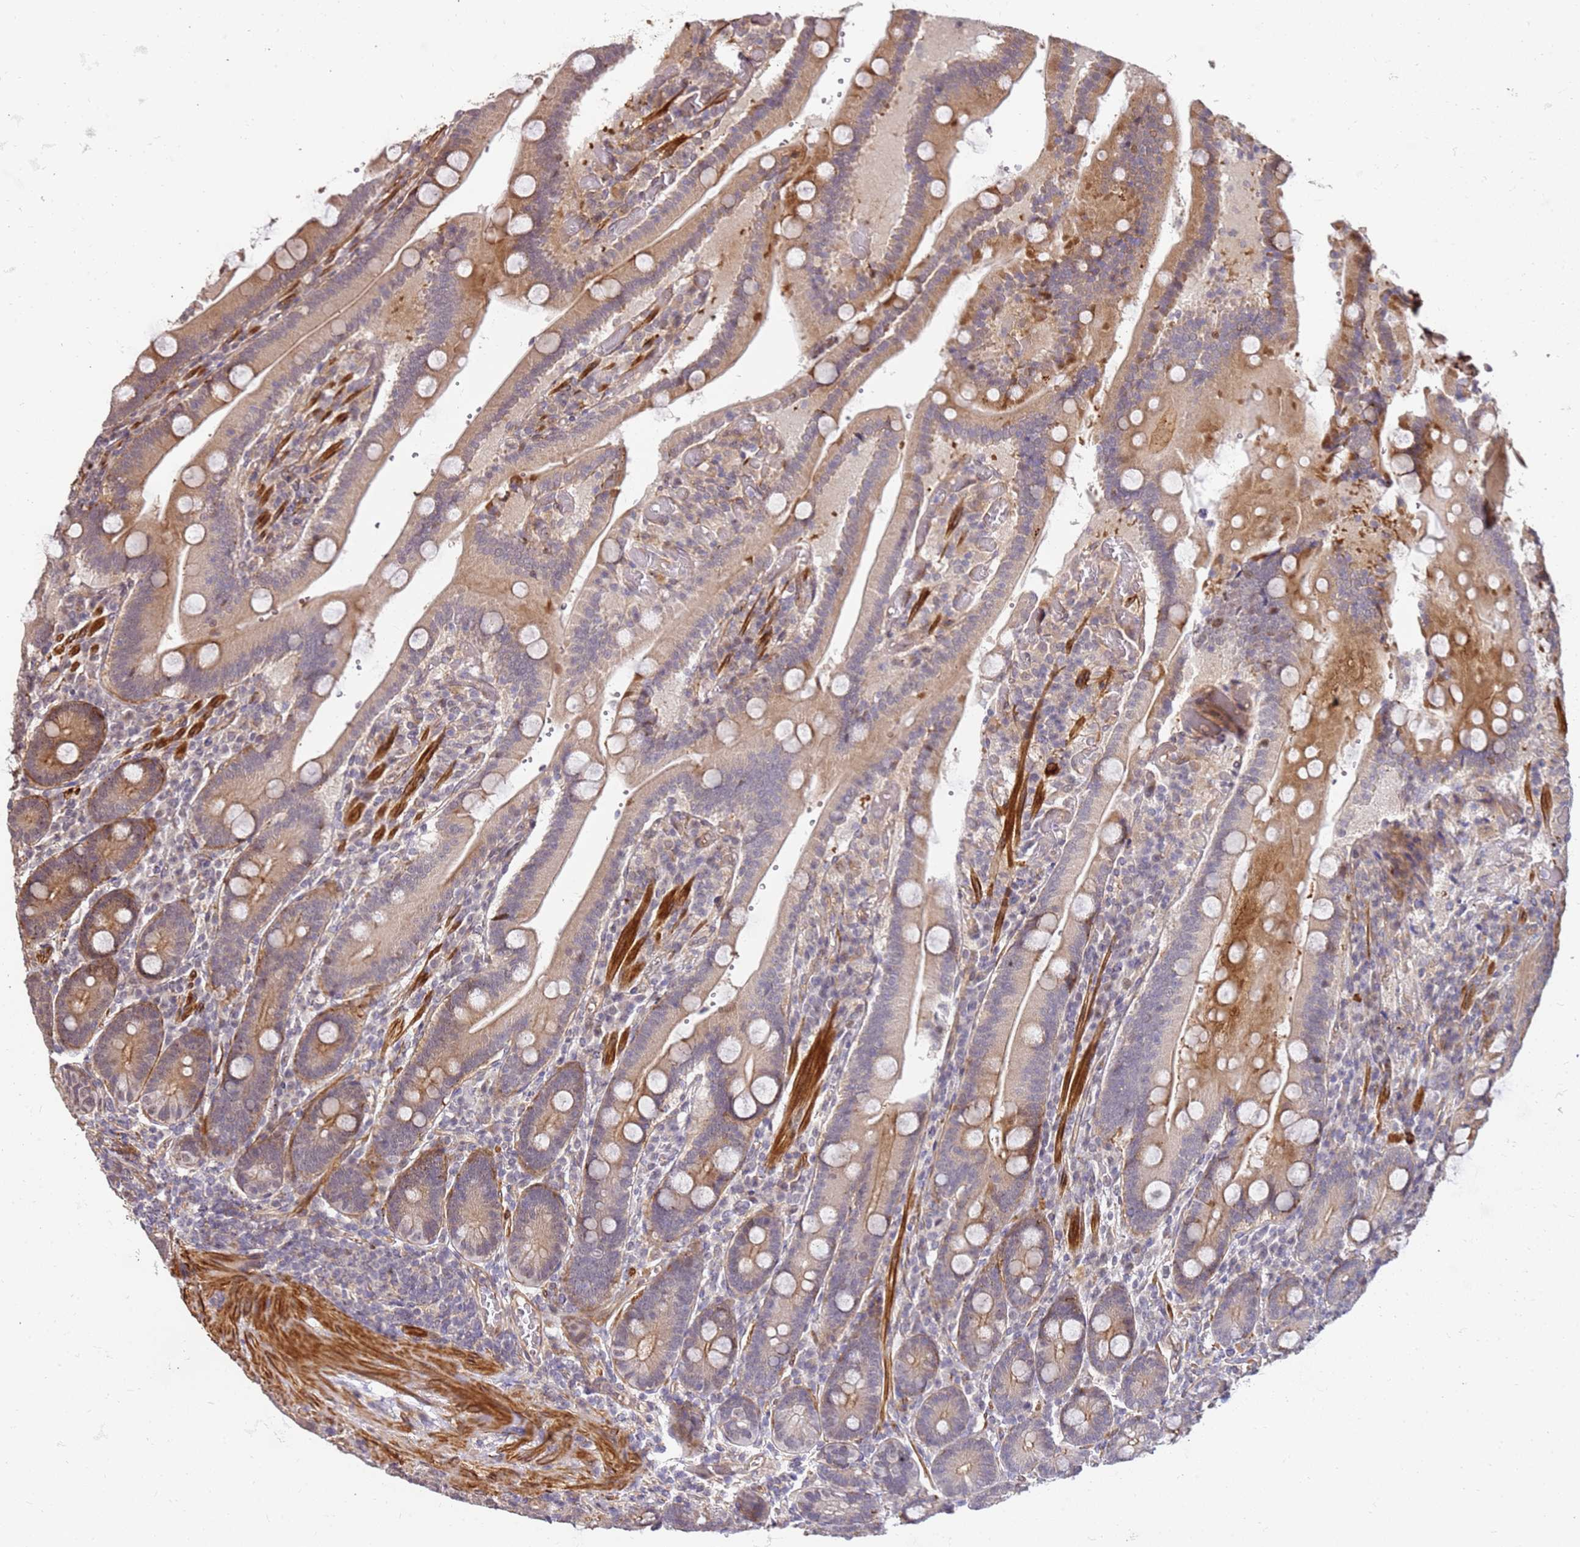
{"staining": {"intensity": "moderate", "quantity": ">75%", "location": "cytoplasmic/membranous"}, "tissue": "duodenum", "cell_type": "Glandular cells", "image_type": "normal", "snomed": [{"axis": "morphology", "description": "Normal tissue, NOS"}, {"axis": "topography", "description": "Duodenum"}], "caption": "IHC (DAB) staining of benign duodenum displays moderate cytoplasmic/membranous protein positivity in about >75% of glandular cells.", "gene": "ST18", "patient": {"sex": "female", "age": 62}}